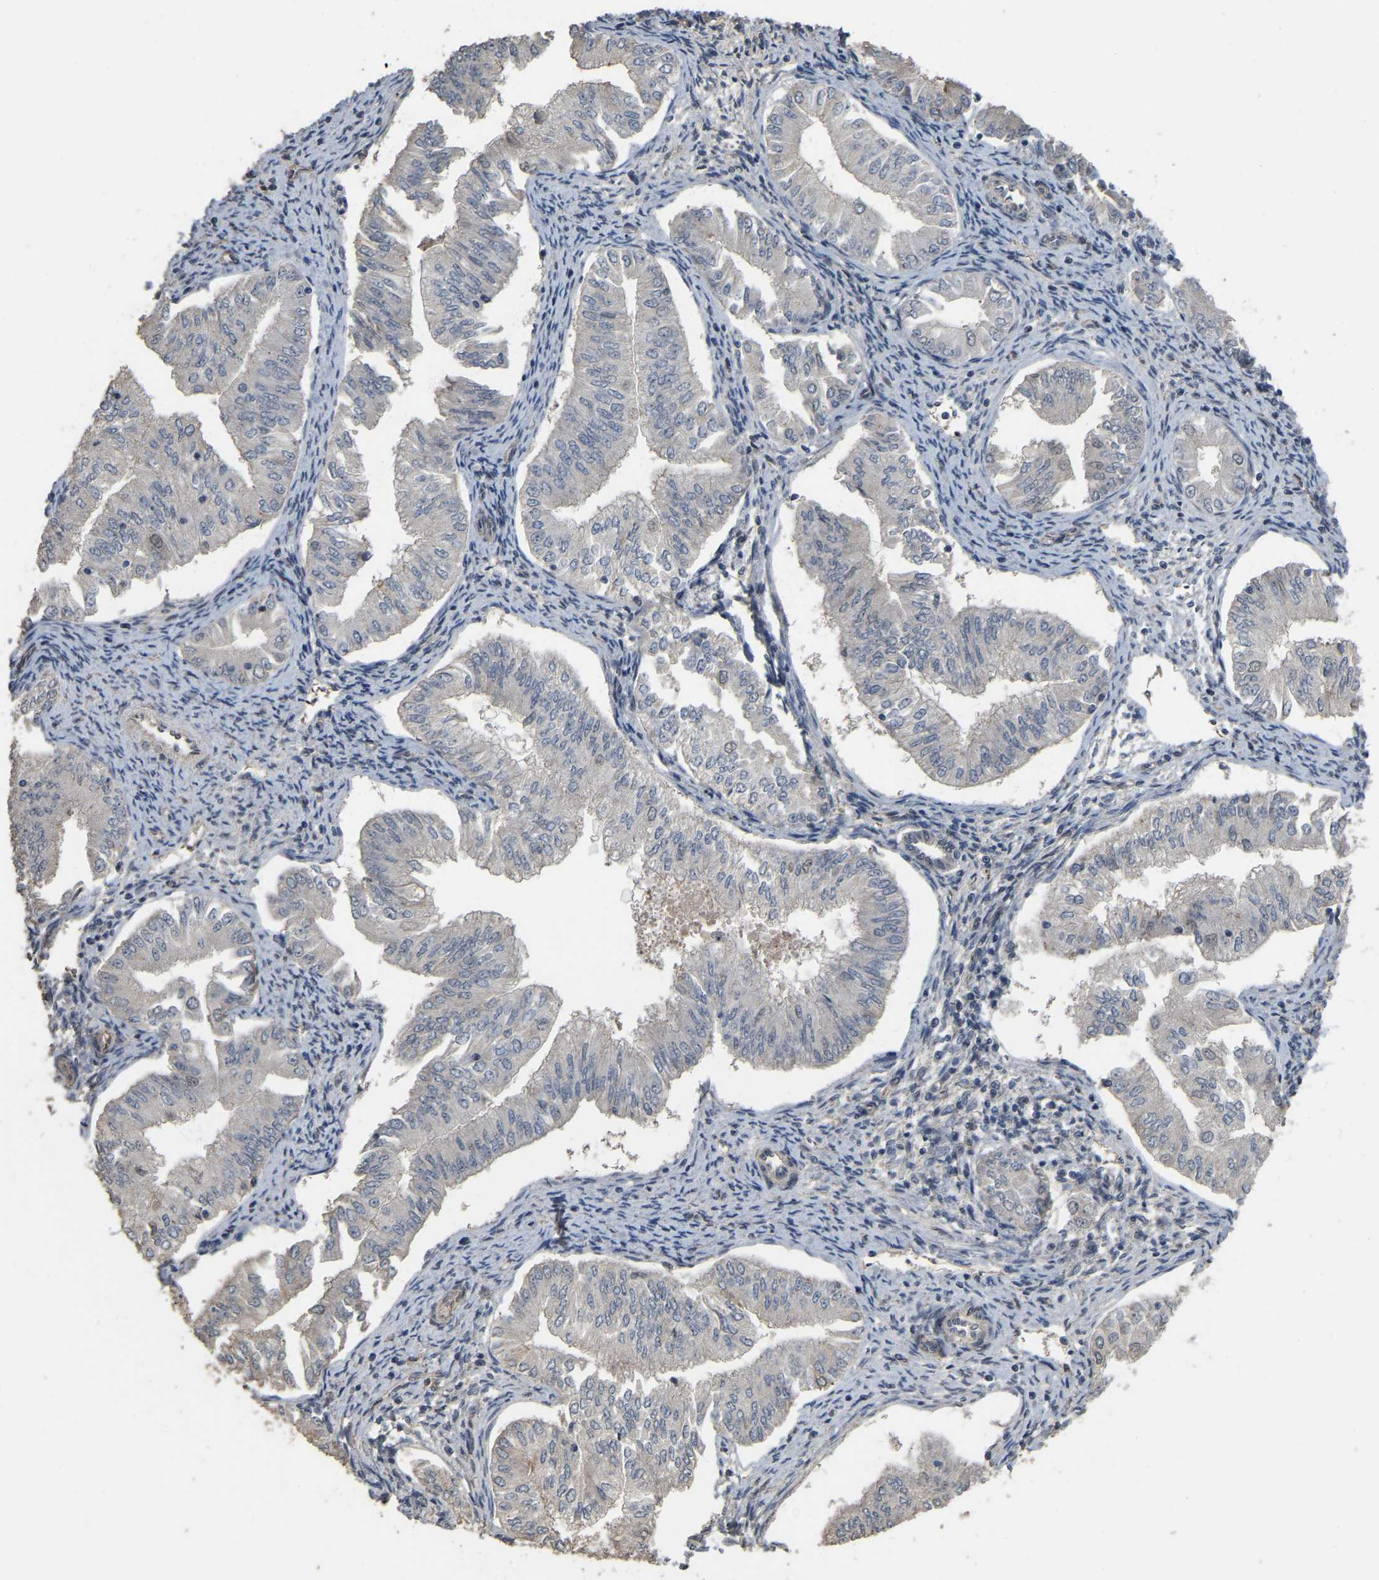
{"staining": {"intensity": "negative", "quantity": "none", "location": "none"}, "tissue": "endometrial cancer", "cell_type": "Tumor cells", "image_type": "cancer", "snomed": [{"axis": "morphology", "description": "Normal tissue, NOS"}, {"axis": "morphology", "description": "Adenocarcinoma, NOS"}, {"axis": "topography", "description": "Endometrium"}], "caption": "A high-resolution photomicrograph shows immunohistochemistry staining of adenocarcinoma (endometrial), which demonstrates no significant expression in tumor cells.", "gene": "ARHGAP23", "patient": {"sex": "female", "age": 53}}